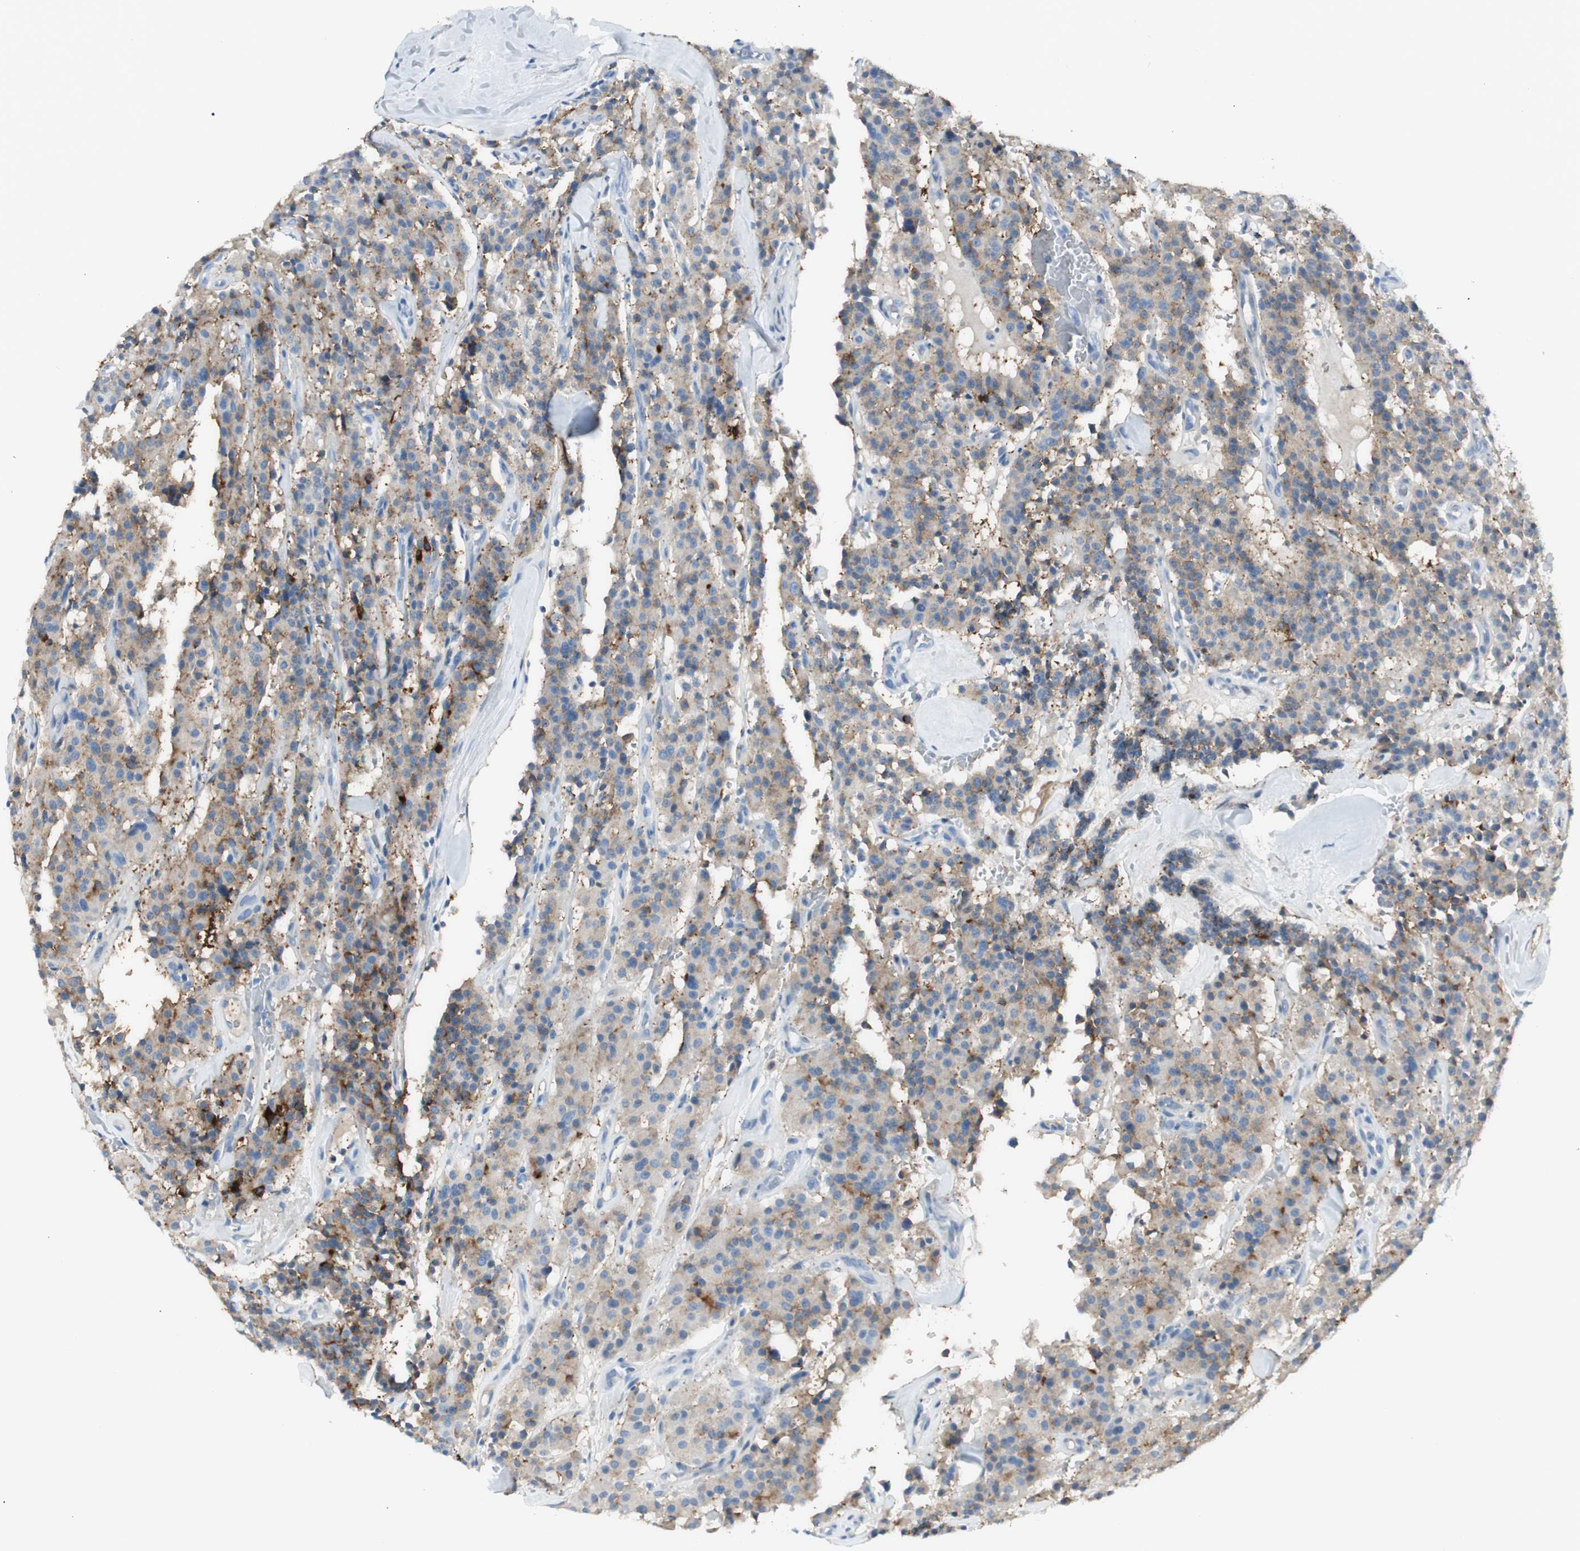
{"staining": {"intensity": "moderate", "quantity": "<25%", "location": "cytoplasmic/membranous"}, "tissue": "carcinoid", "cell_type": "Tumor cells", "image_type": "cancer", "snomed": [{"axis": "morphology", "description": "Carcinoid, malignant, NOS"}, {"axis": "topography", "description": "Lung"}], "caption": "Brown immunohistochemical staining in human carcinoid (malignant) reveals moderate cytoplasmic/membranous positivity in about <25% of tumor cells.", "gene": "CACNA2D1", "patient": {"sex": "male", "age": 30}}